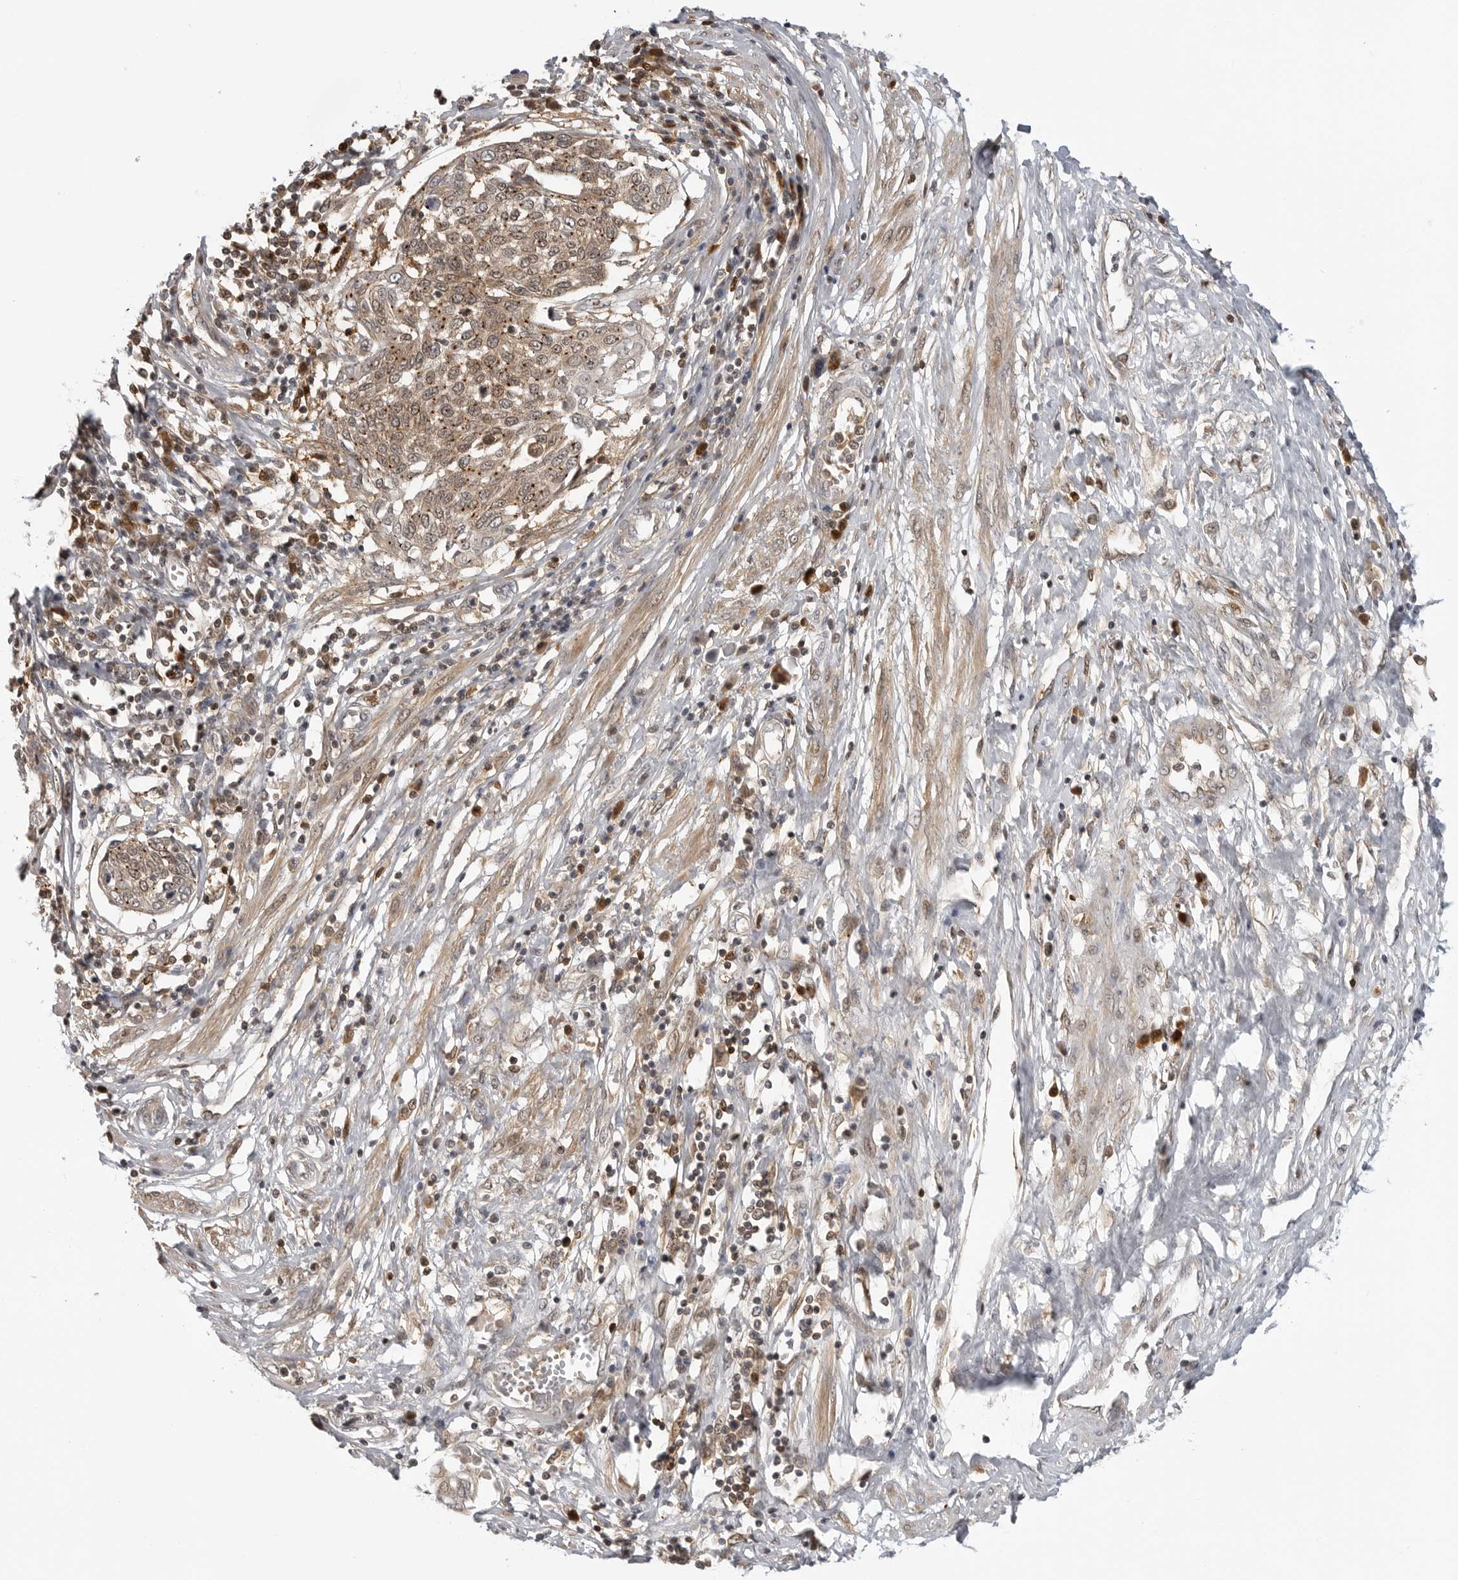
{"staining": {"intensity": "moderate", "quantity": ">75%", "location": "cytoplasmic/membranous"}, "tissue": "cervical cancer", "cell_type": "Tumor cells", "image_type": "cancer", "snomed": [{"axis": "morphology", "description": "Squamous cell carcinoma, NOS"}, {"axis": "topography", "description": "Cervix"}], "caption": "The histopathology image exhibits staining of cervical cancer (squamous cell carcinoma), revealing moderate cytoplasmic/membranous protein expression (brown color) within tumor cells. (Brightfield microscopy of DAB IHC at high magnification).", "gene": "CTIF", "patient": {"sex": "female", "age": 34}}